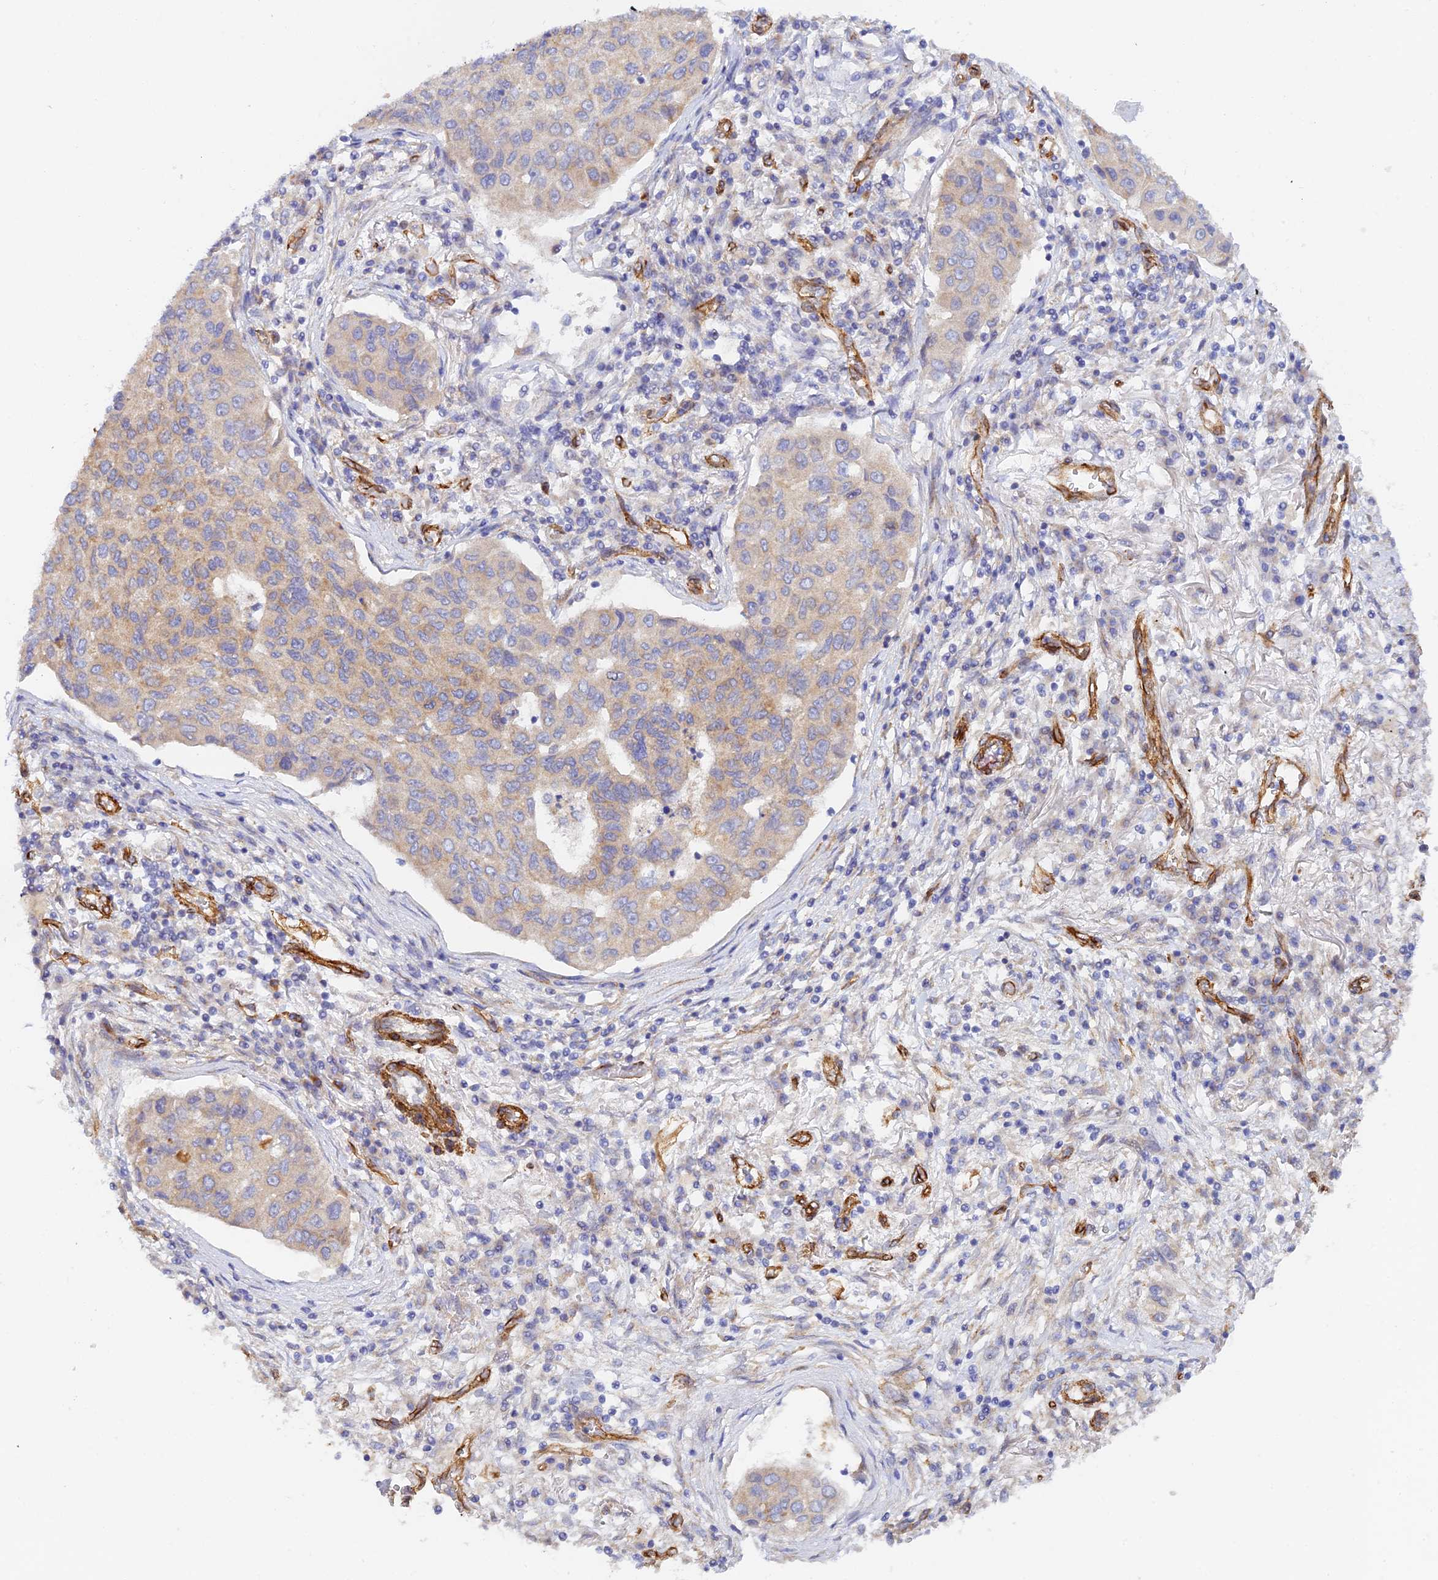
{"staining": {"intensity": "weak", "quantity": "25%-75%", "location": "cytoplasmic/membranous"}, "tissue": "lung cancer", "cell_type": "Tumor cells", "image_type": "cancer", "snomed": [{"axis": "morphology", "description": "Squamous cell carcinoma, NOS"}, {"axis": "topography", "description": "Lung"}], "caption": "The histopathology image reveals immunohistochemical staining of lung cancer (squamous cell carcinoma). There is weak cytoplasmic/membranous expression is appreciated in about 25%-75% of tumor cells. The staining was performed using DAB (3,3'-diaminobenzidine), with brown indicating positive protein expression. Nuclei are stained blue with hematoxylin.", "gene": "MYO9A", "patient": {"sex": "male", "age": 74}}